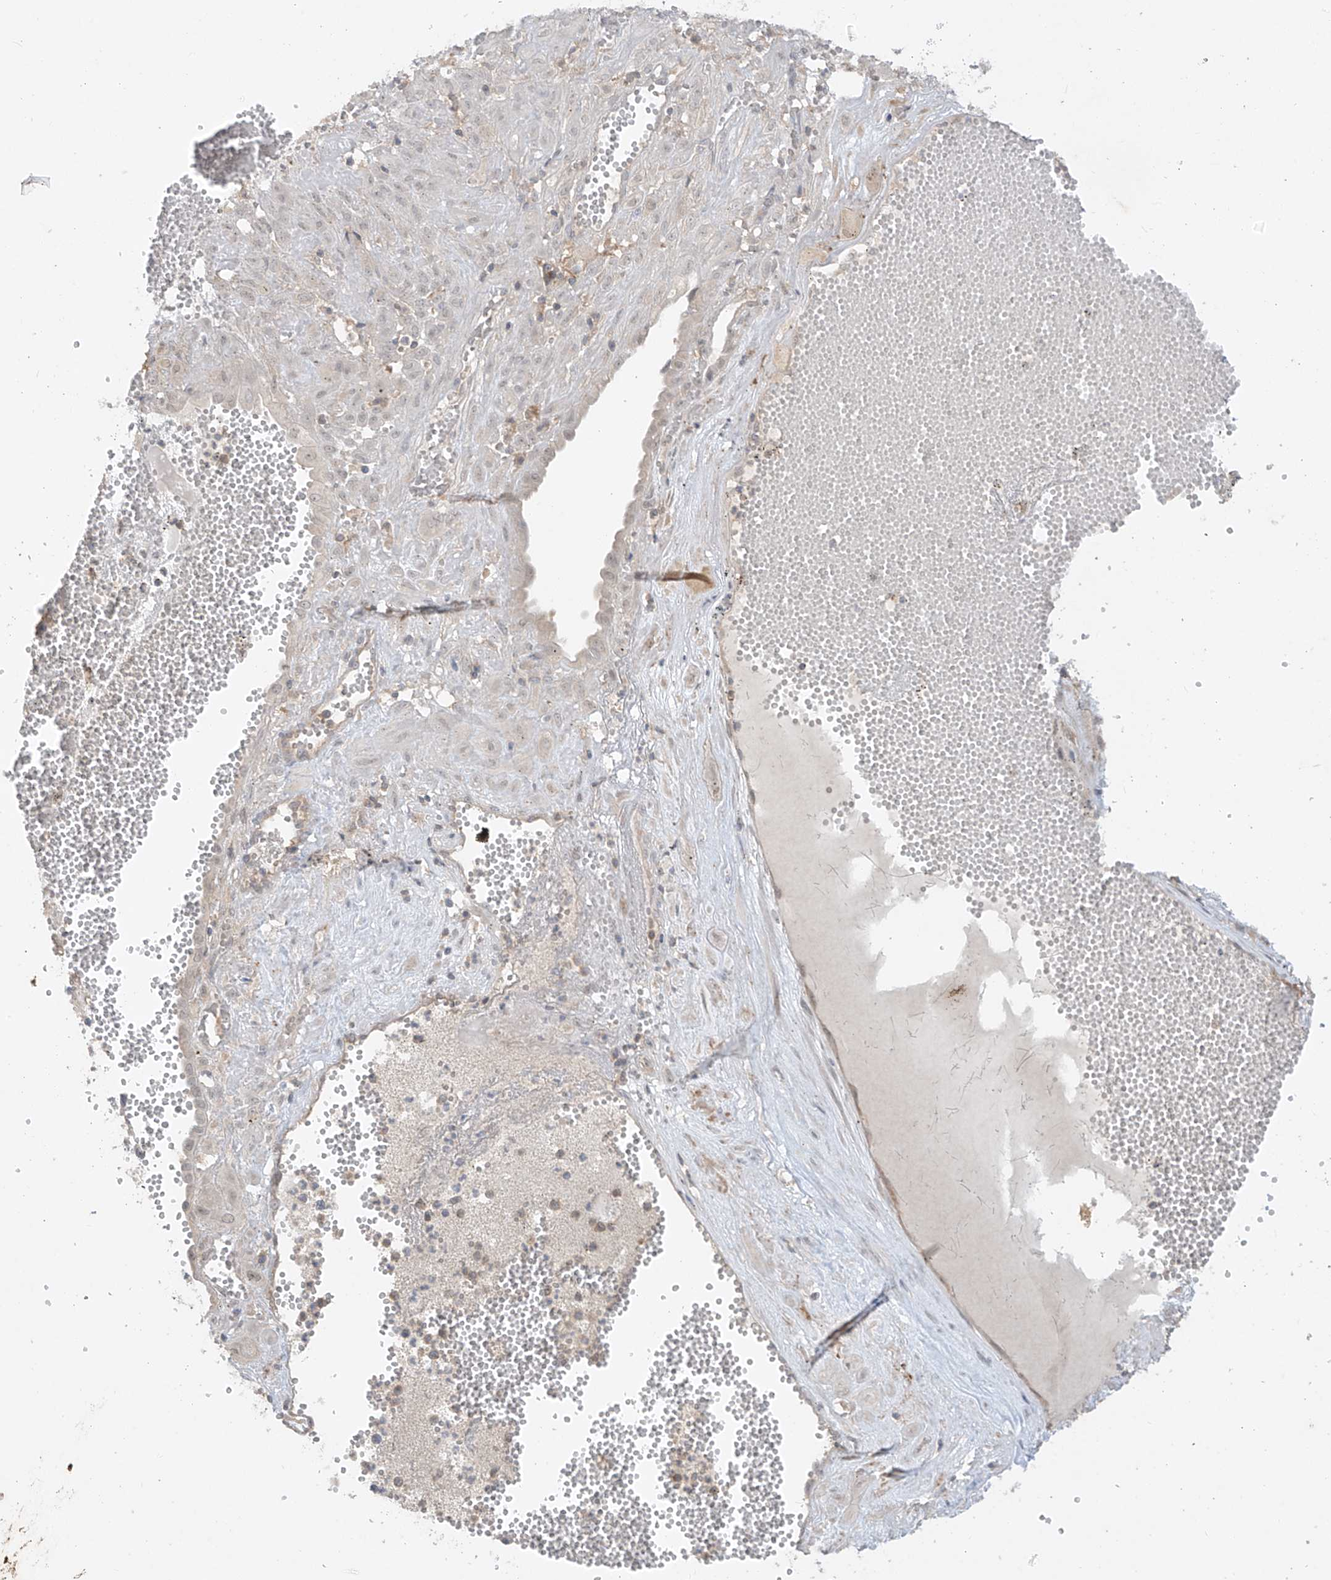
{"staining": {"intensity": "negative", "quantity": "none", "location": "none"}, "tissue": "cervical cancer", "cell_type": "Tumor cells", "image_type": "cancer", "snomed": [{"axis": "morphology", "description": "Squamous cell carcinoma, NOS"}, {"axis": "topography", "description": "Cervix"}], "caption": "This image is of cervical cancer stained with IHC to label a protein in brown with the nuclei are counter-stained blue. There is no expression in tumor cells.", "gene": "ANGEL2", "patient": {"sex": "female", "age": 34}}